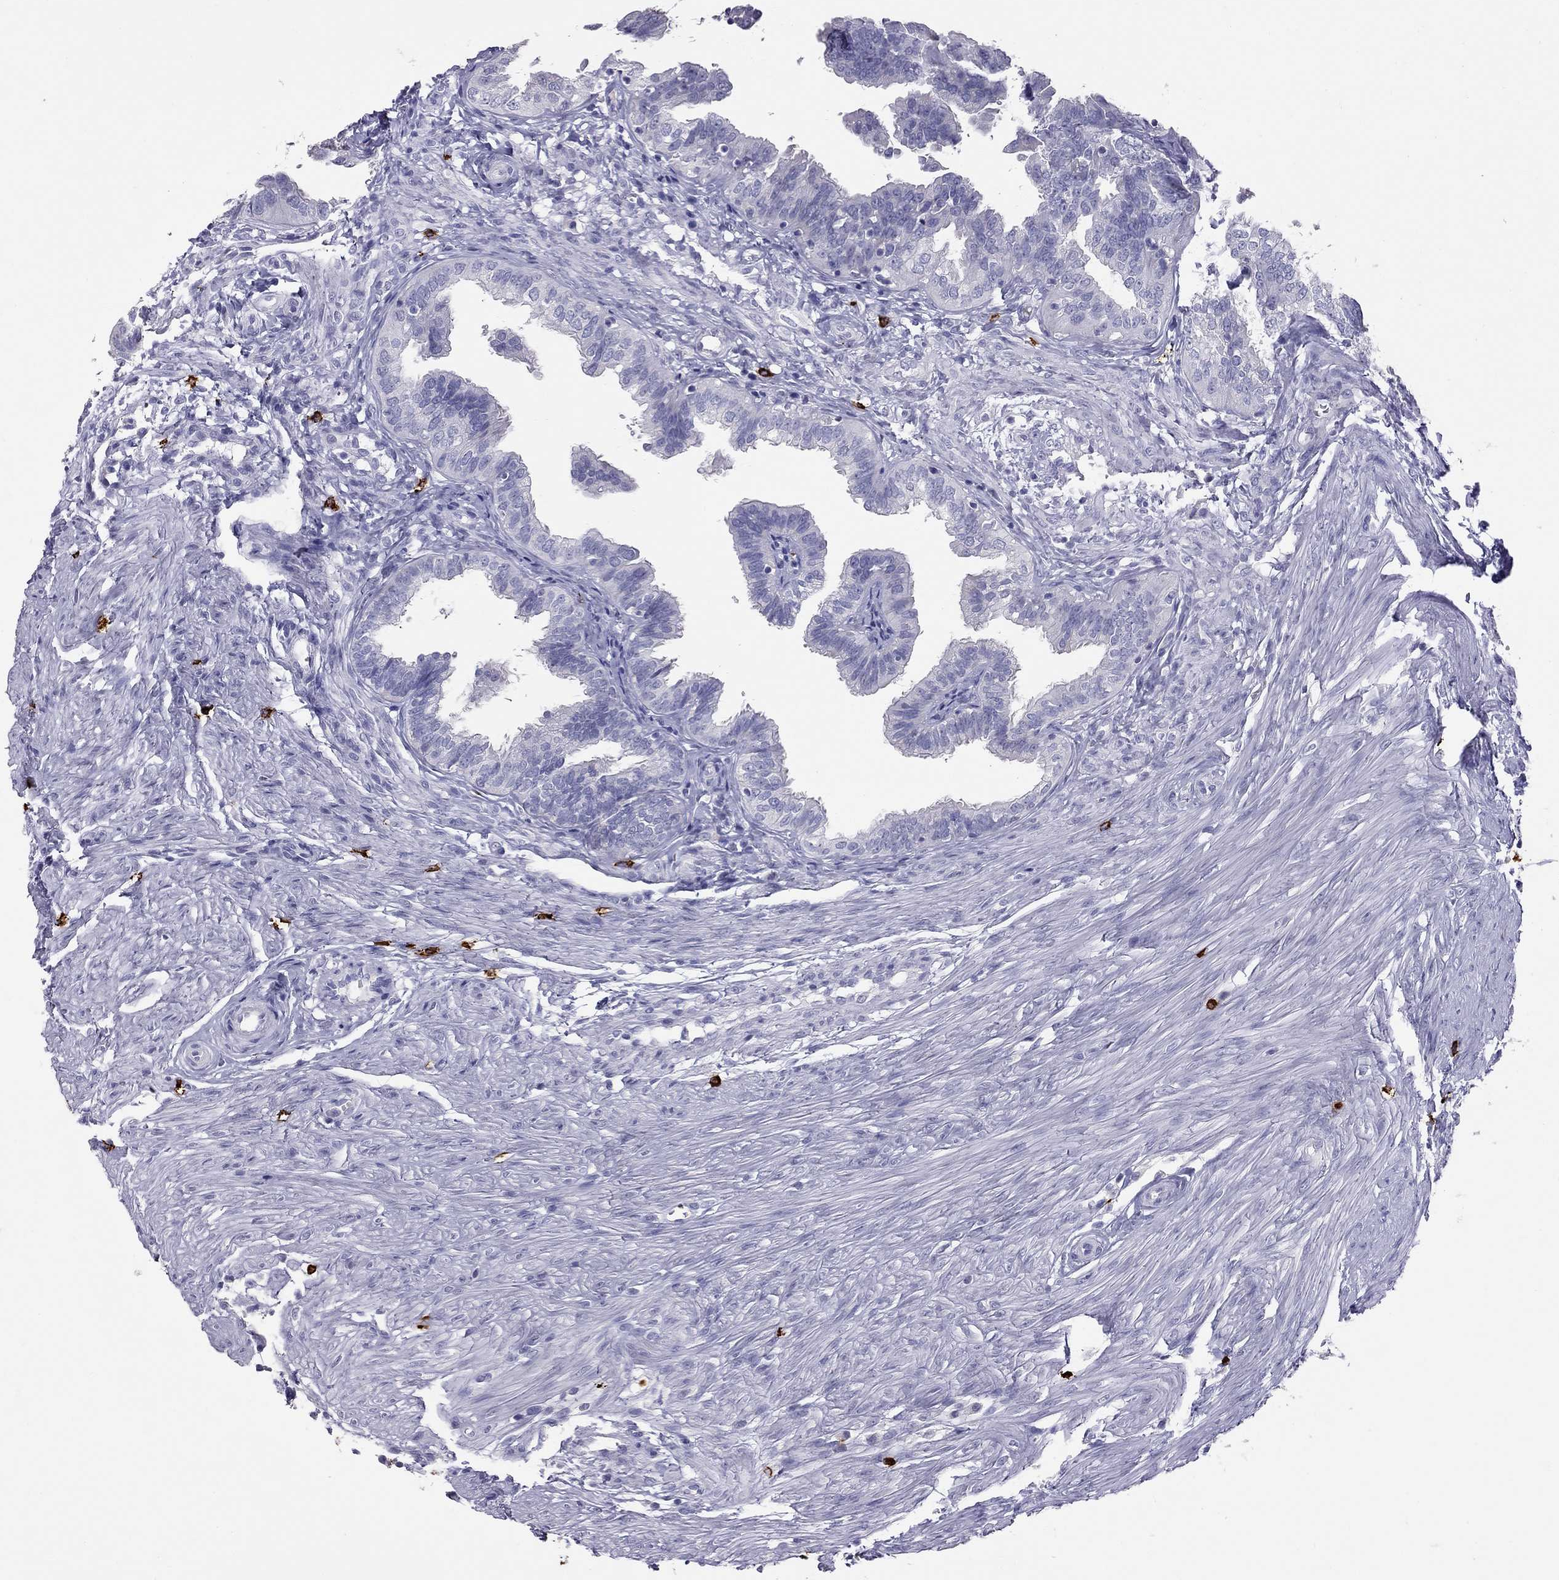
{"staining": {"intensity": "negative", "quantity": "none", "location": "none"}, "tissue": "fallopian tube", "cell_type": "Glandular cells", "image_type": "normal", "snomed": [{"axis": "morphology", "description": "Normal tissue, NOS"}, {"axis": "topography", "description": "Fallopian tube"}], "caption": "A histopathology image of human fallopian tube is negative for staining in glandular cells. (Brightfield microscopy of DAB IHC at high magnification).", "gene": "IL17REL", "patient": {"sex": "female", "age": 39}}